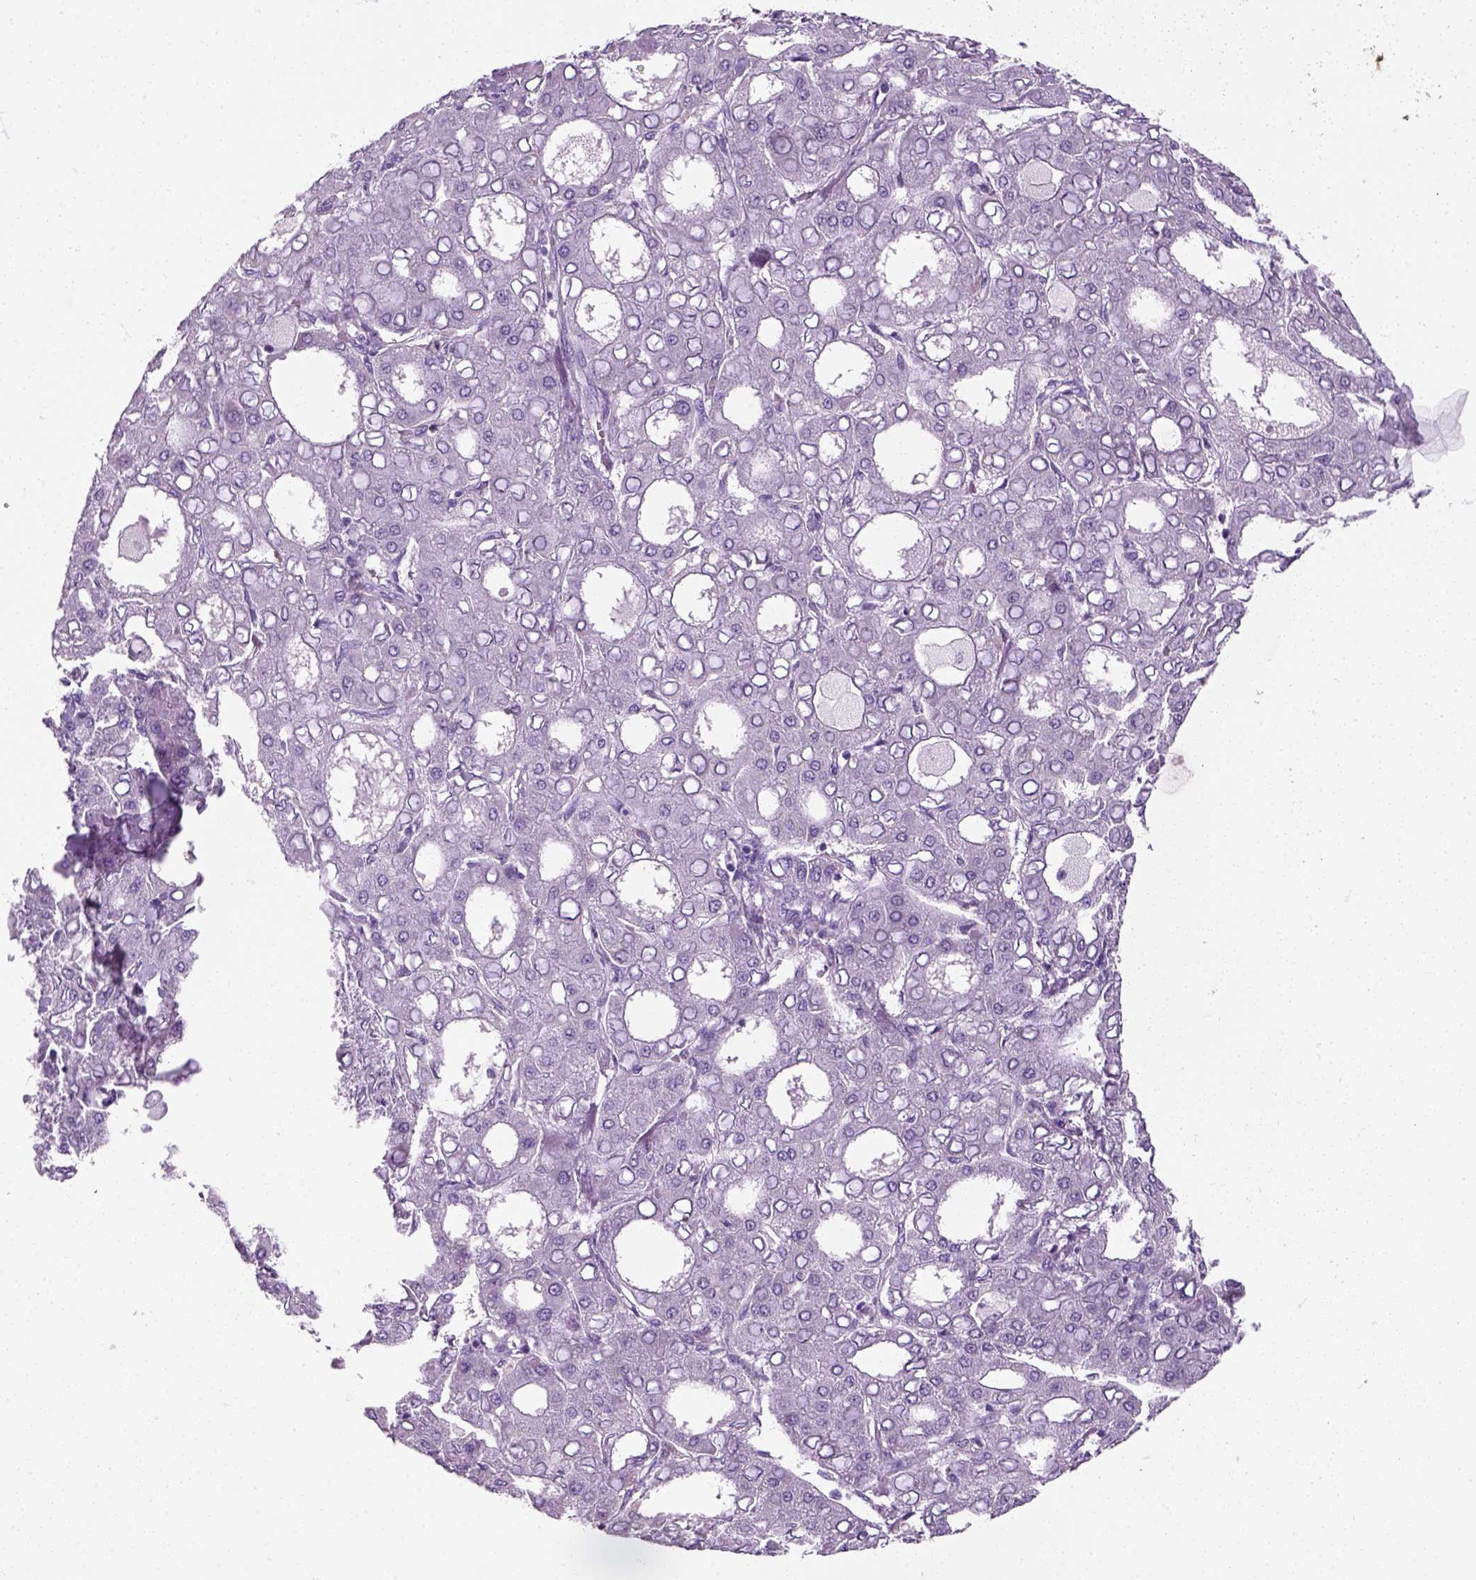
{"staining": {"intensity": "negative", "quantity": "none", "location": "none"}, "tissue": "liver cancer", "cell_type": "Tumor cells", "image_type": "cancer", "snomed": [{"axis": "morphology", "description": "Carcinoma, Hepatocellular, NOS"}, {"axis": "topography", "description": "Liver"}], "caption": "Human liver cancer (hepatocellular carcinoma) stained for a protein using immunohistochemistry (IHC) demonstrates no positivity in tumor cells.", "gene": "SLC12A5", "patient": {"sex": "male", "age": 65}}